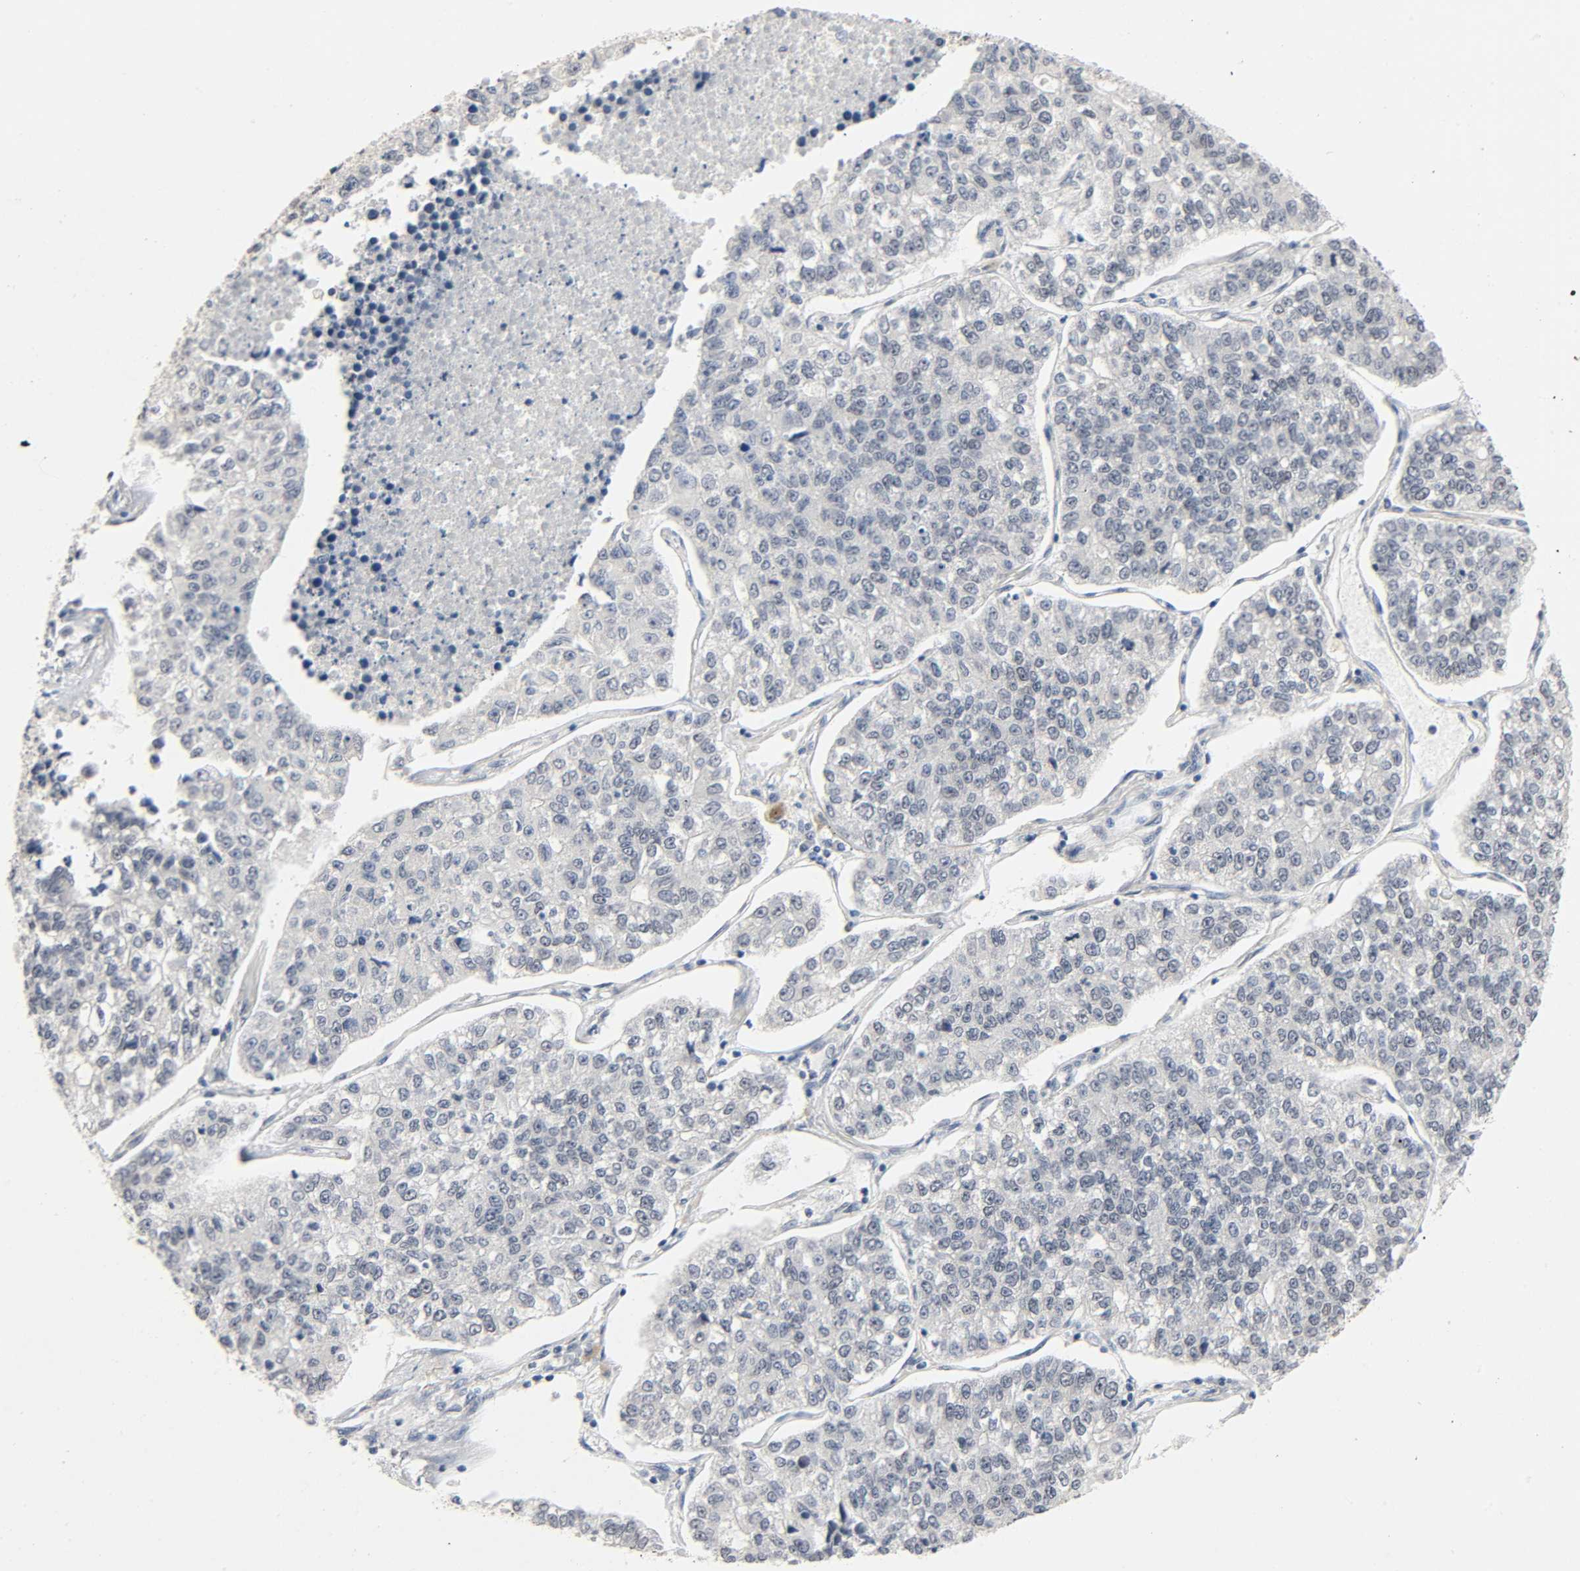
{"staining": {"intensity": "negative", "quantity": "none", "location": "none"}, "tissue": "lung cancer", "cell_type": "Tumor cells", "image_type": "cancer", "snomed": [{"axis": "morphology", "description": "Adenocarcinoma, NOS"}, {"axis": "topography", "description": "Lung"}], "caption": "DAB immunohistochemical staining of human lung adenocarcinoma shows no significant expression in tumor cells.", "gene": "MAPKAPK5", "patient": {"sex": "male", "age": 49}}